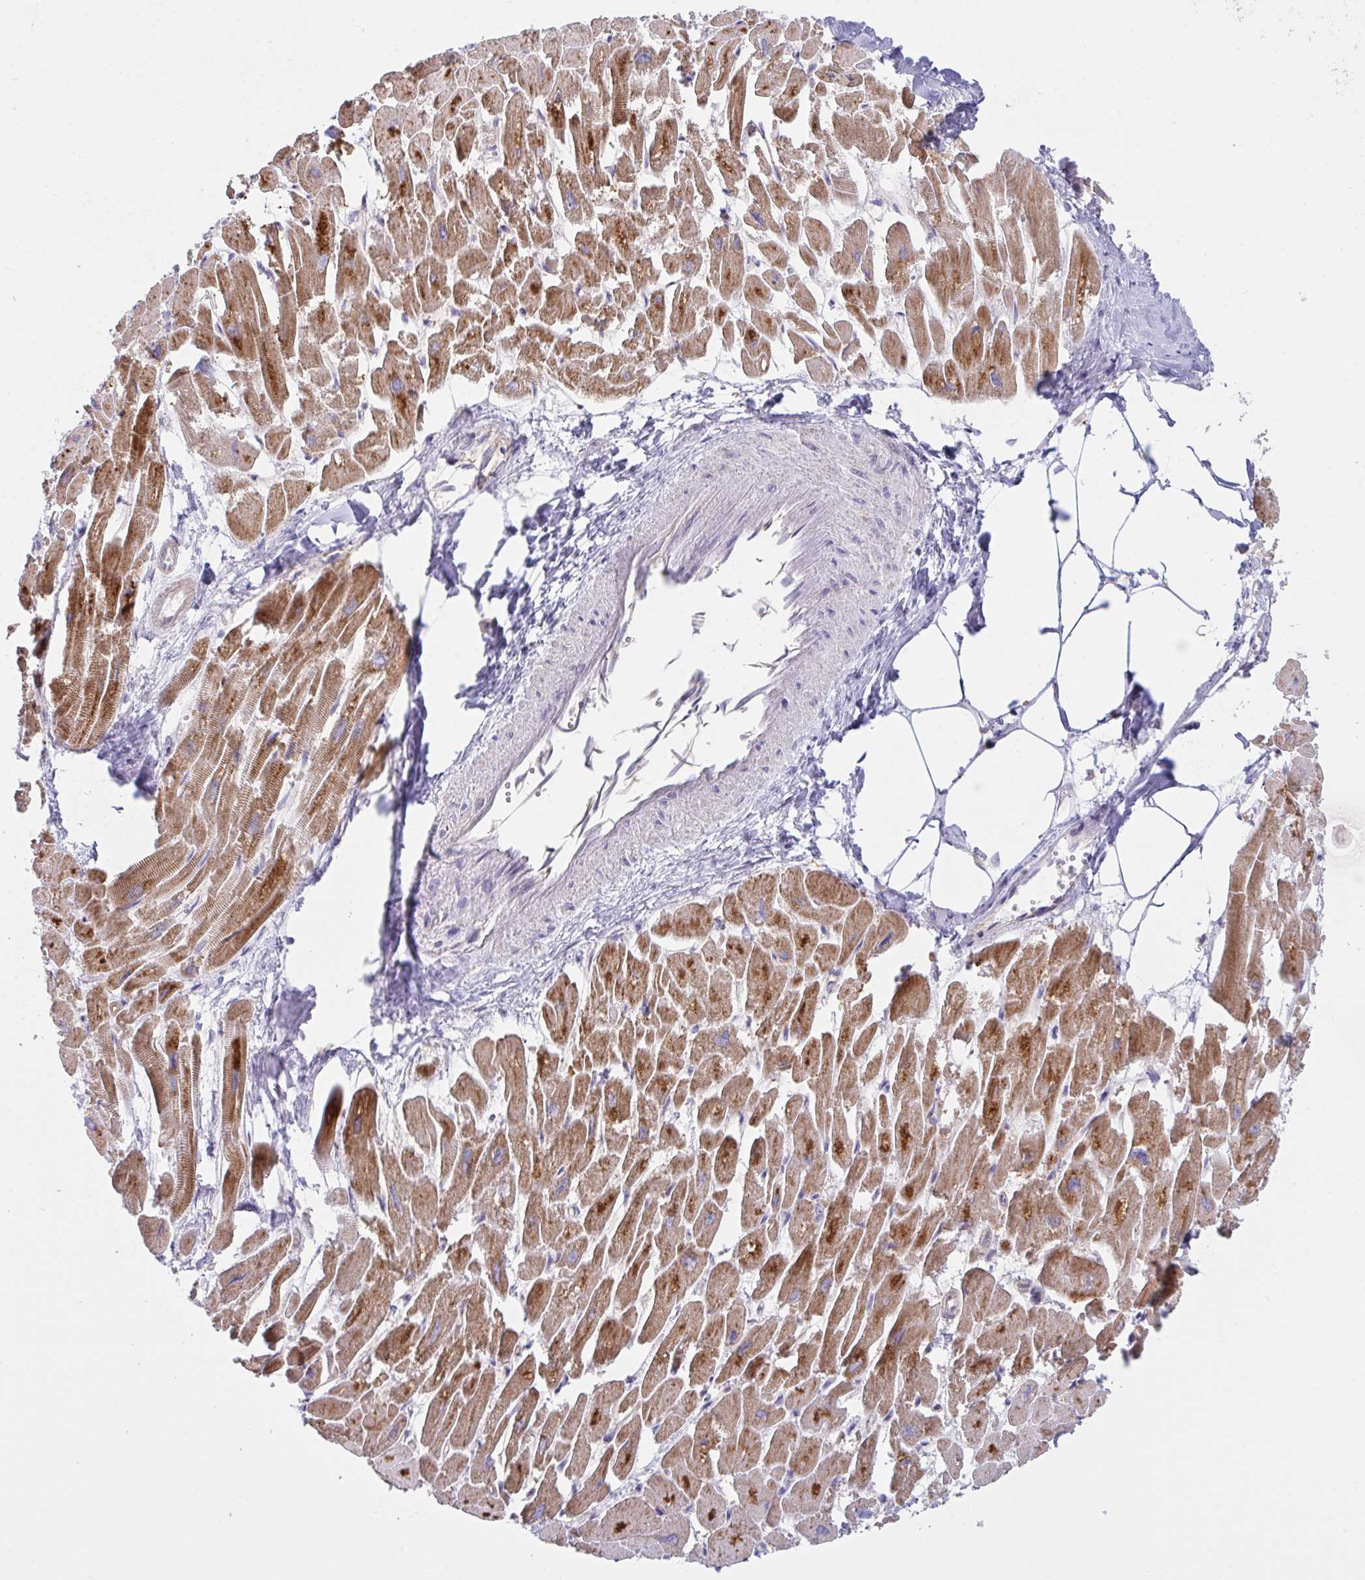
{"staining": {"intensity": "strong", "quantity": ">75%", "location": "cytoplasmic/membranous"}, "tissue": "heart muscle", "cell_type": "Cardiomyocytes", "image_type": "normal", "snomed": [{"axis": "morphology", "description": "Normal tissue, NOS"}, {"axis": "topography", "description": "Heart"}], "caption": "This is an image of immunohistochemistry (IHC) staining of unremarkable heart muscle, which shows strong staining in the cytoplasmic/membranous of cardiomyocytes.", "gene": "YARS2", "patient": {"sex": "male", "age": 54}}